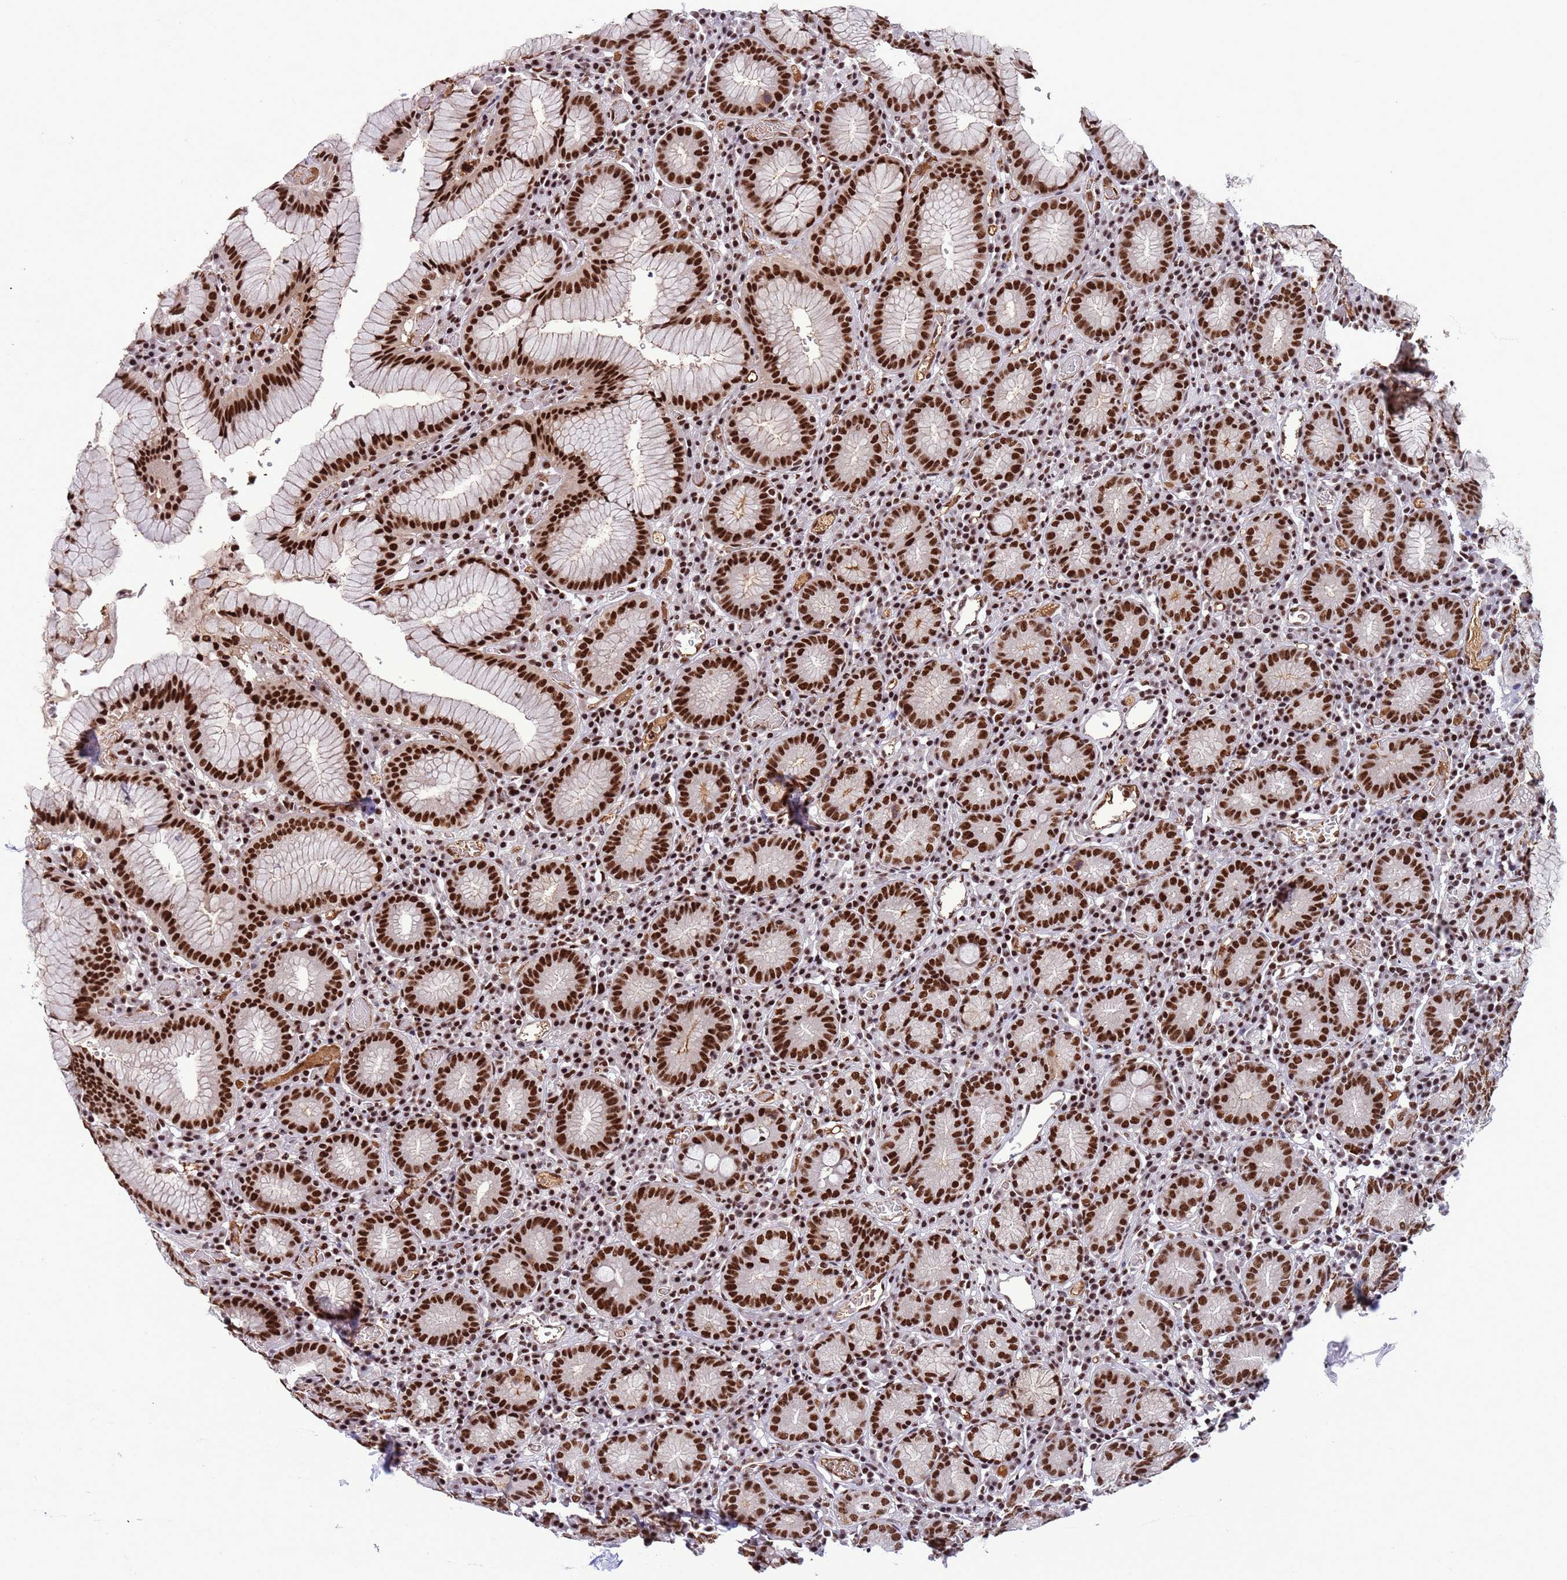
{"staining": {"intensity": "strong", "quantity": ">75%", "location": "nuclear"}, "tissue": "stomach", "cell_type": "Glandular cells", "image_type": "normal", "snomed": [{"axis": "morphology", "description": "Normal tissue, NOS"}, {"axis": "topography", "description": "Stomach"}], "caption": "Protein expression analysis of normal stomach exhibits strong nuclear positivity in approximately >75% of glandular cells.", "gene": "SRRT", "patient": {"sex": "male", "age": 55}}